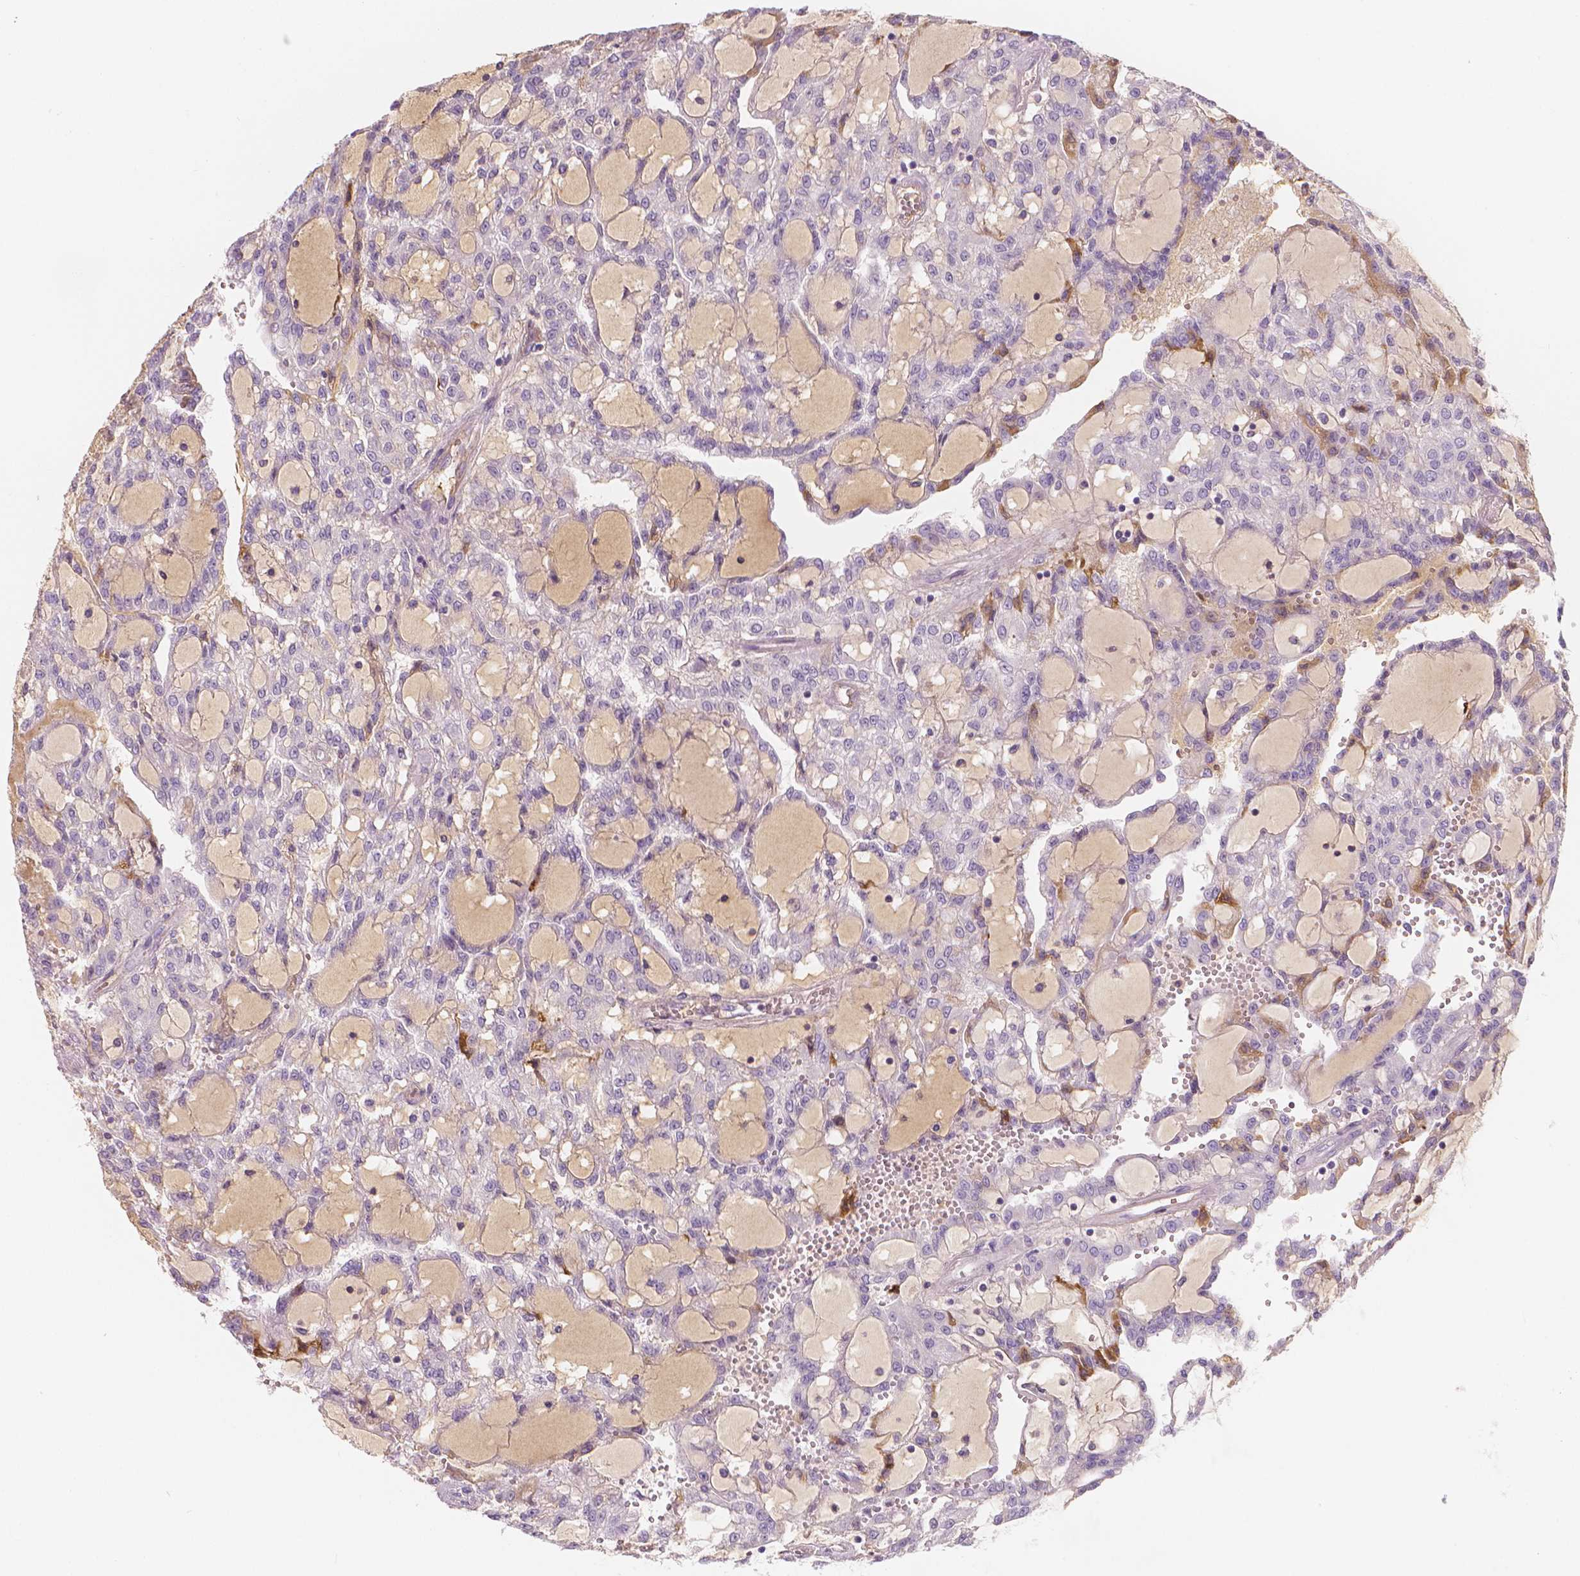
{"staining": {"intensity": "negative", "quantity": "none", "location": "none"}, "tissue": "renal cancer", "cell_type": "Tumor cells", "image_type": "cancer", "snomed": [{"axis": "morphology", "description": "Adenocarcinoma, NOS"}, {"axis": "topography", "description": "Kidney"}], "caption": "There is no significant staining in tumor cells of renal cancer (adenocarcinoma).", "gene": "APOA4", "patient": {"sex": "male", "age": 63}}